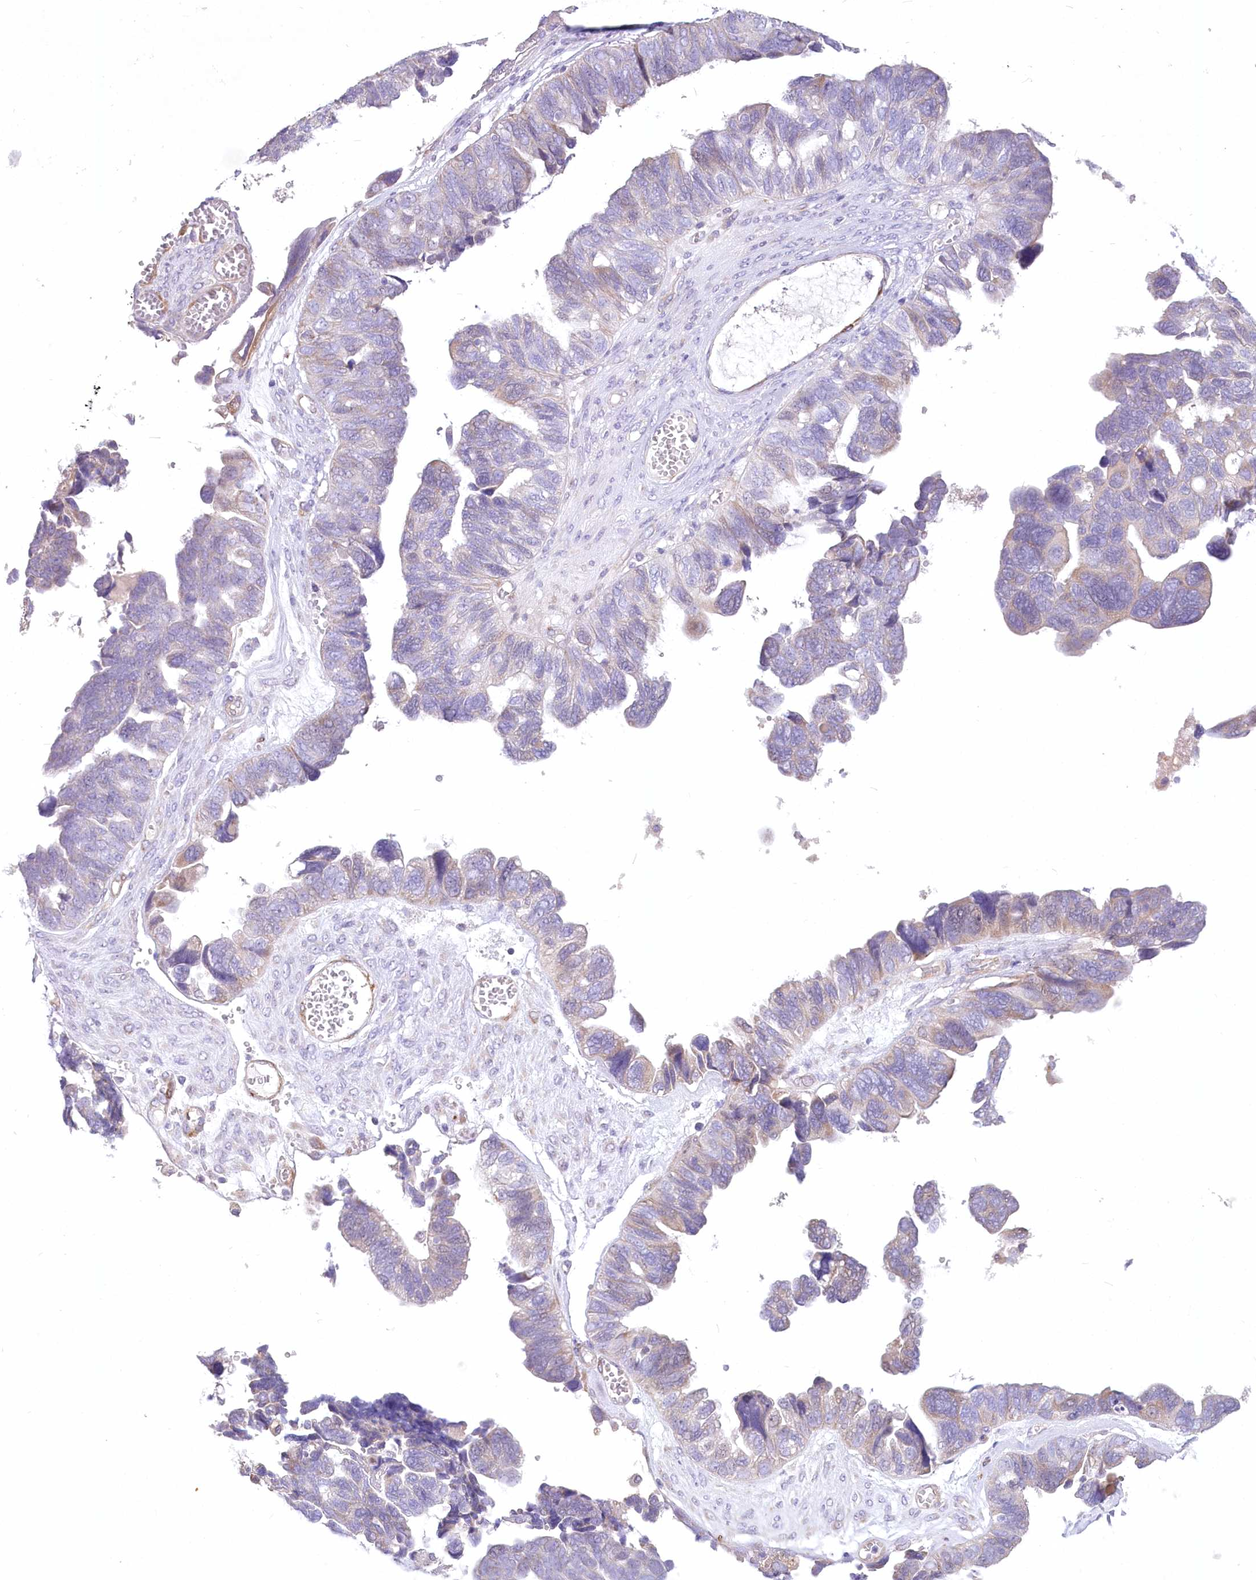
{"staining": {"intensity": "negative", "quantity": "none", "location": "none"}, "tissue": "ovarian cancer", "cell_type": "Tumor cells", "image_type": "cancer", "snomed": [{"axis": "morphology", "description": "Cystadenocarcinoma, serous, NOS"}, {"axis": "topography", "description": "Ovary"}], "caption": "This micrograph is of serous cystadenocarcinoma (ovarian) stained with immunohistochemistry (IHC) to label a protein in brown with the nuclei are counter-stained blue. There is no positivity in tumor cells.", "gene": "ANGPTL3", "patient": {"sex": "female", "age": 79}}